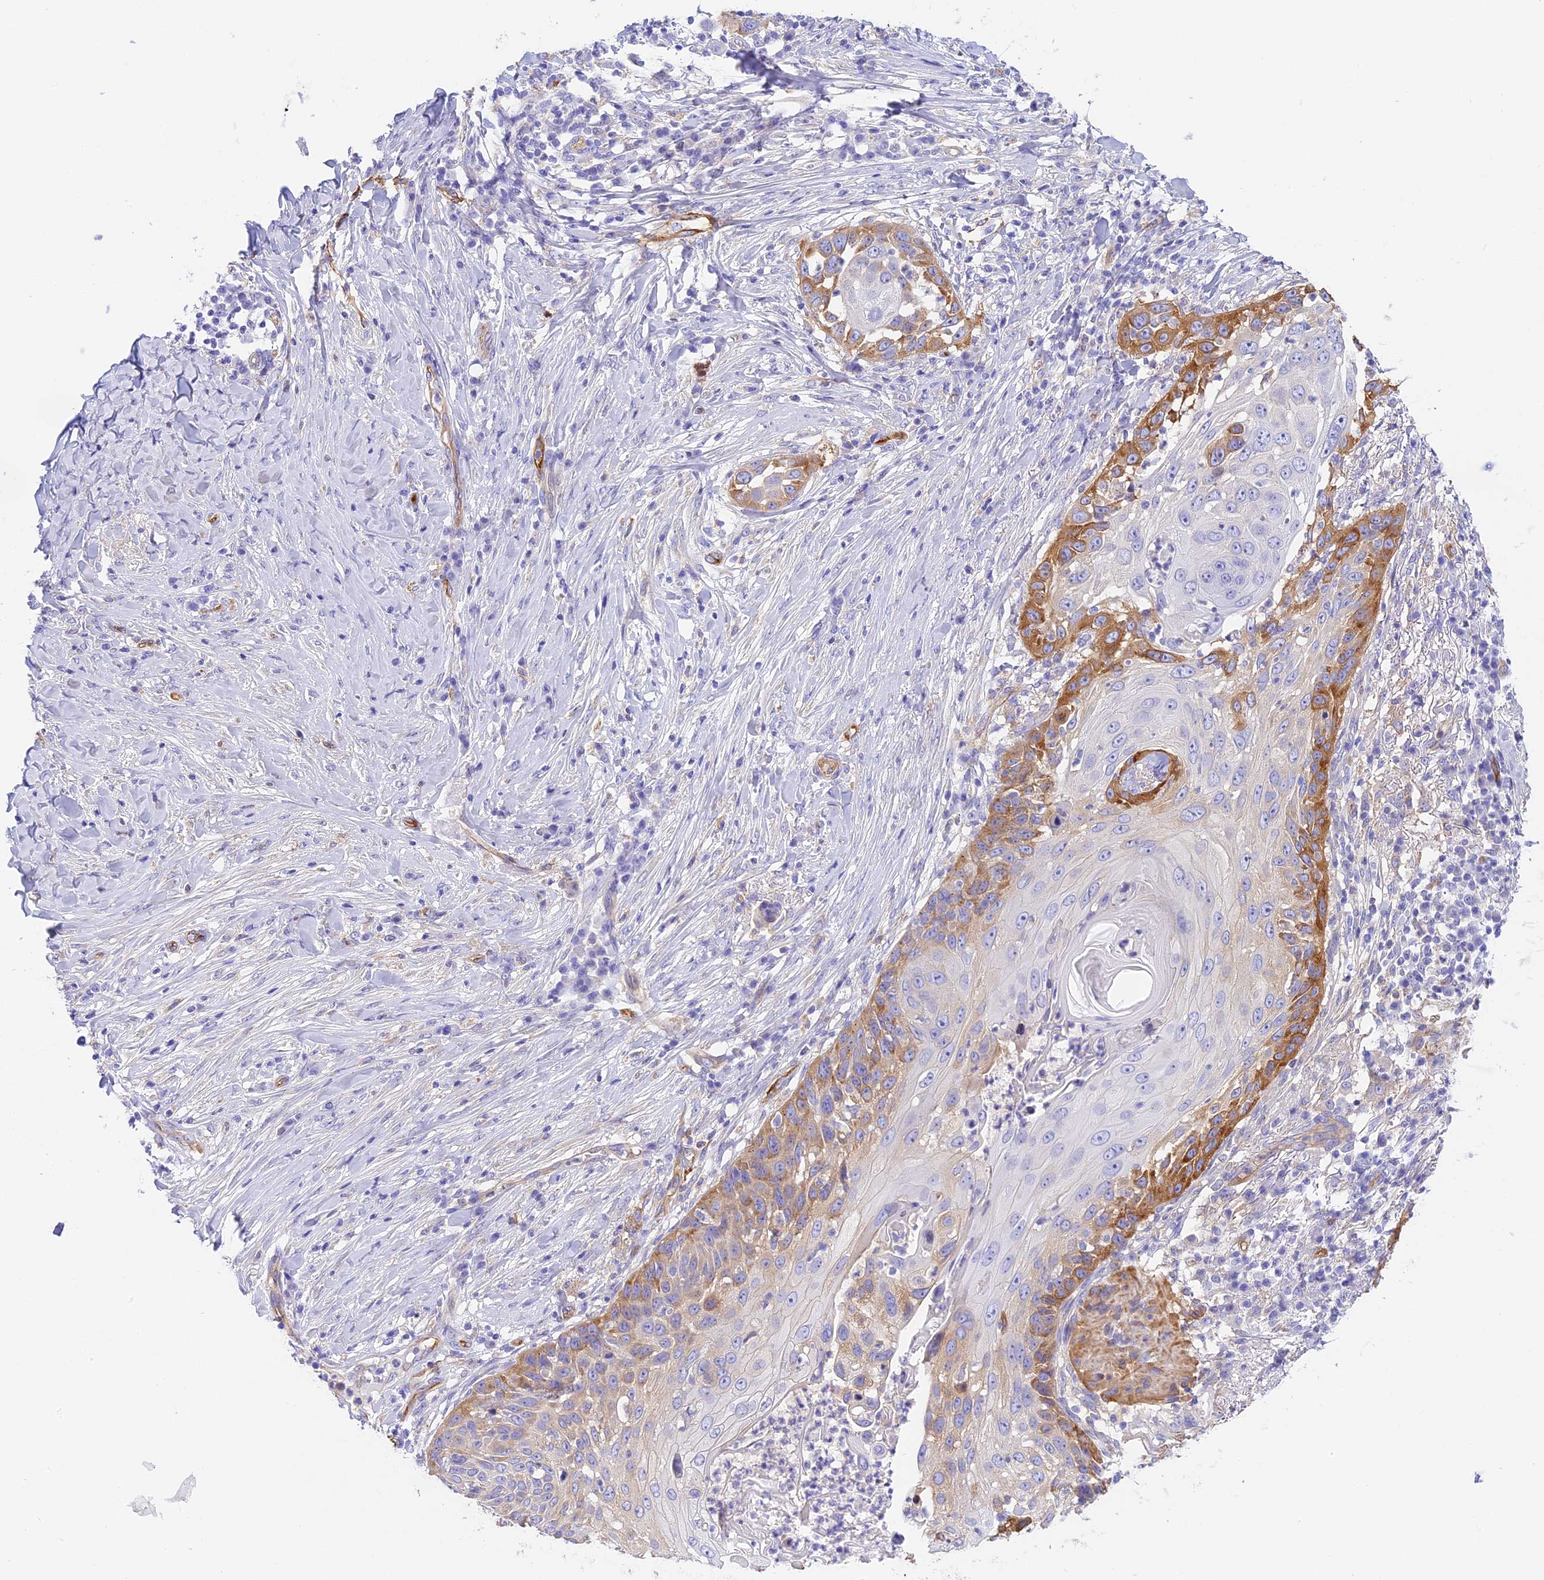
{"staining": {"intensity": "moderate", "quantity": "25%-75%", "location": "cytoplasmic/membranous"}, "tissue": "skin cancer", "cell_type": "Tumor cells", "image_type": "cancer", "snomed": [{"axis": "morphology", "description": "Squamous cell carcinoma, NOS"}, {"axis": "topography", "description": "Skin"}], "caption": "A brown stain labels moderate cytoplasmic/membranous staining of a protein in human squamous cell carcinoma (skin) tumor cells.", "gene": "HOMER3", "patient": {"sex": "female", "age": 44}}